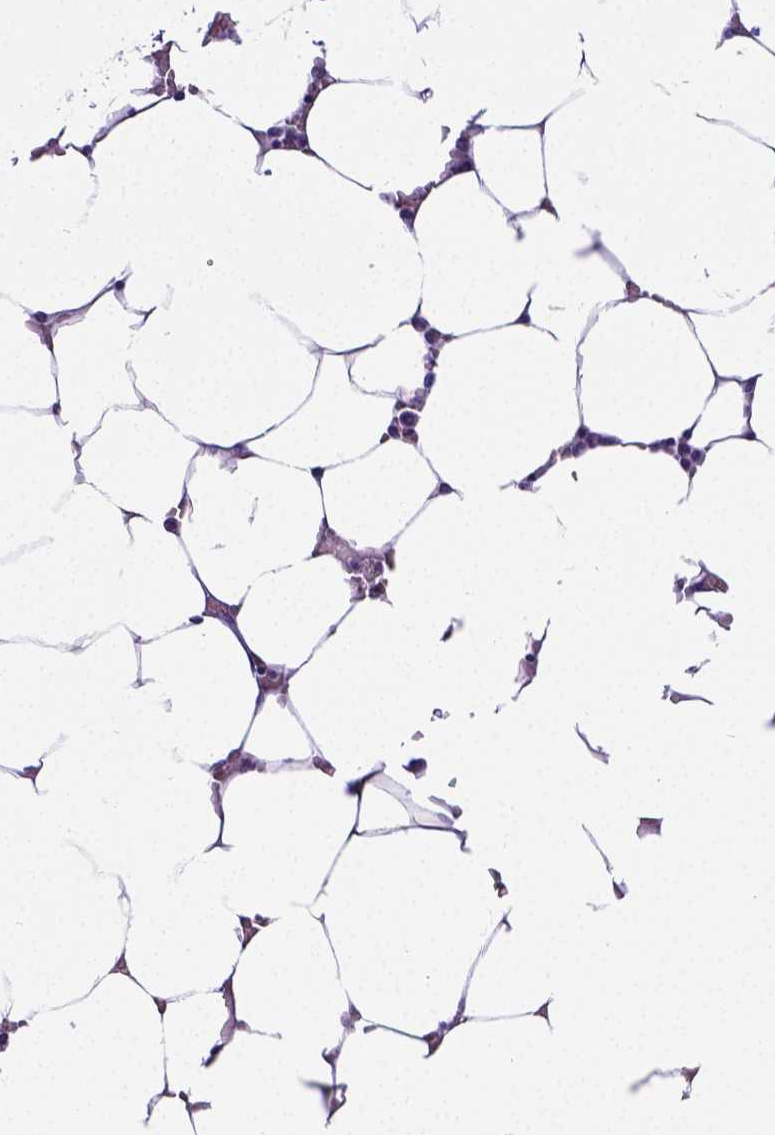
{"staining": {"intensity": "negative", "quantity": "none", "location": "none"}, "tissue": "bone marrow", "cell_type": "Hematopoietic cells", "image_type": "normal", "snomed": [{"axis": "morphology", "description": "Normal tissue, NOS"}, {"axis": "topography", "description": "Bone marrow"}], "caption": "Hematopoietic cells are negative for brown protein staining in unremarkable bone marrow. (Stains: DAB immunohistochemistry (IHC) with hematoxylin counter stain, Microscopy: brightfield microscopy at high magnification).", "gene": "SATB2", "patient": {"sex": "female", "age": 52}}